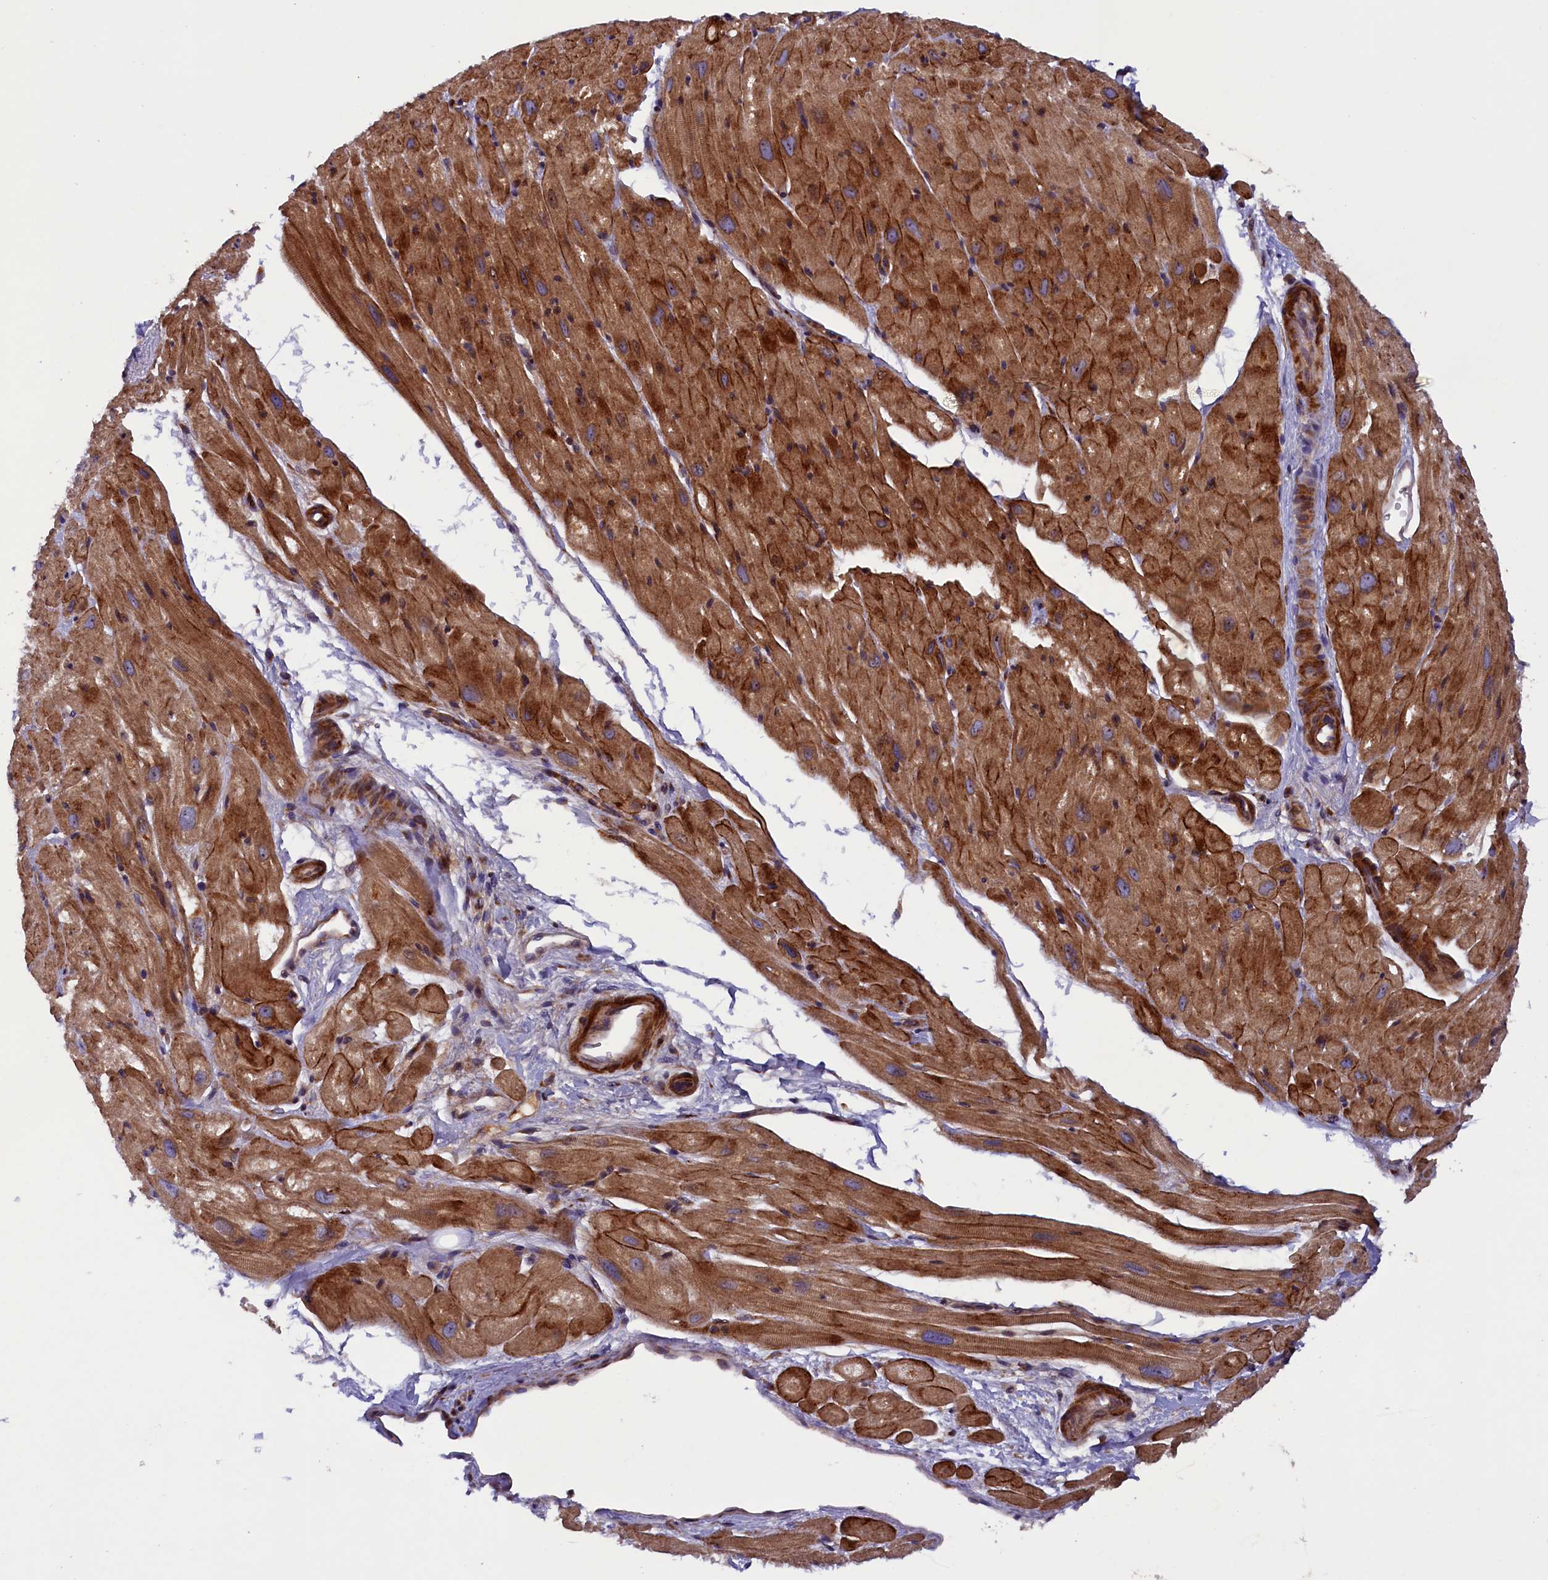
{"staining": {"intensity": "strong", "quantity": "25%-75%", "location": "cytoplasmic/membranous"}, "tissue": "heart muscle", "cell_type": "Cardiomyocytes", "image_type": "normal", "snomed": [{"axis": "morphology", "description": "Normal tissue, NOS"}, {"axis": "topography", "description": "Heart"}], "caption": "The micrograph exhibits staining of normal heart muscle, revealing strong cytoplasmic/membranous protein expression (brown color) within cardiomyocytes.", "gene": "ARRDC4", "patient": {"sex": "male", "age": 50}}